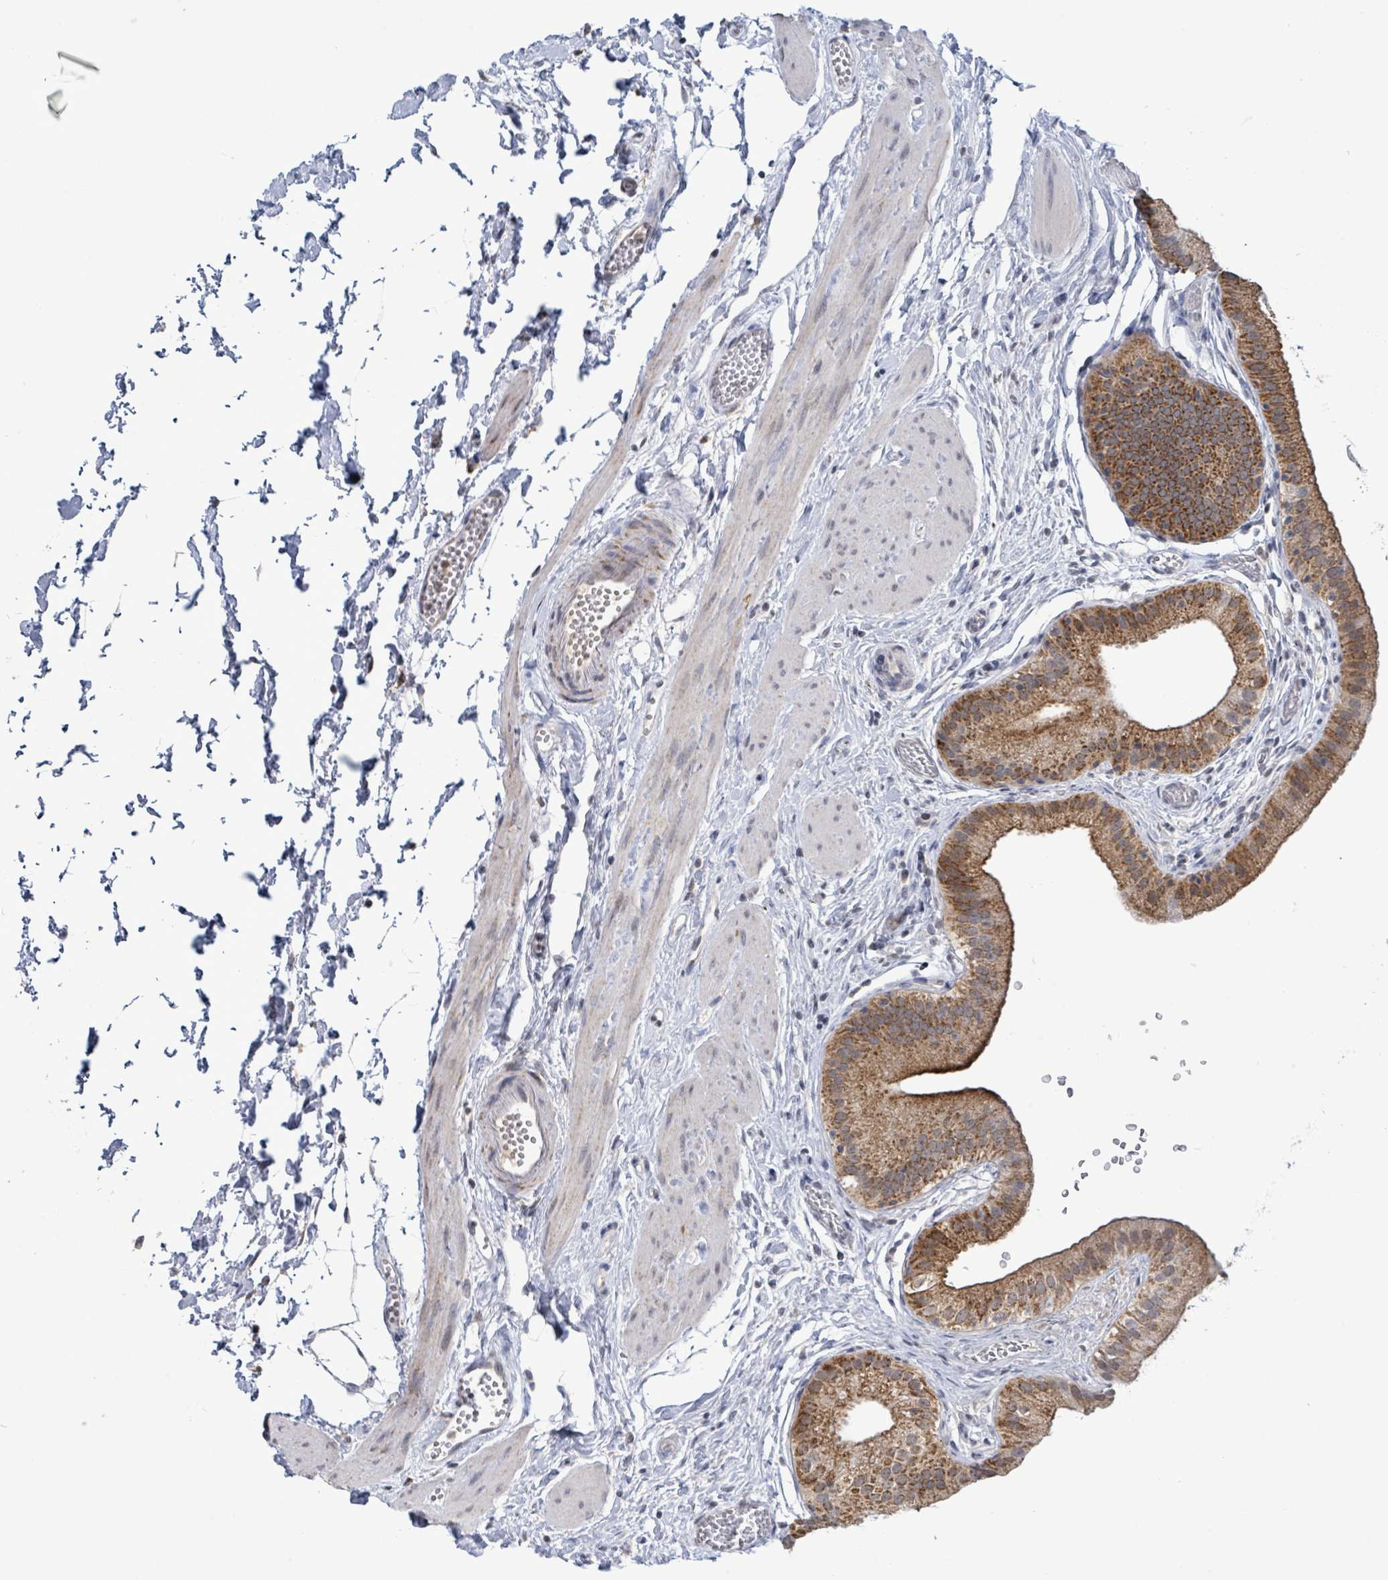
{"staining": {"intensity": "moderate", "quantity": ">75%", "location": "cytoplasmic/membranous"}, "tissue": "gallbladder", "cell_type": "Glandular cells", "image_type": "normal", "snomed": [{"axis": "morphology", "description": "Normal tissue, NOS"}, {"axis": "topography", "description": "Gallbladder"}], "caption": "Gallbladder stained with immunohistochemistry (IHC) demonstrates moderate cytoplasmic/membranous staining in about >75% of glandular cells. Nuclei are stained in blue.", "gene": "COQ10B", "patient": {"sex": "female", "age": 54}}